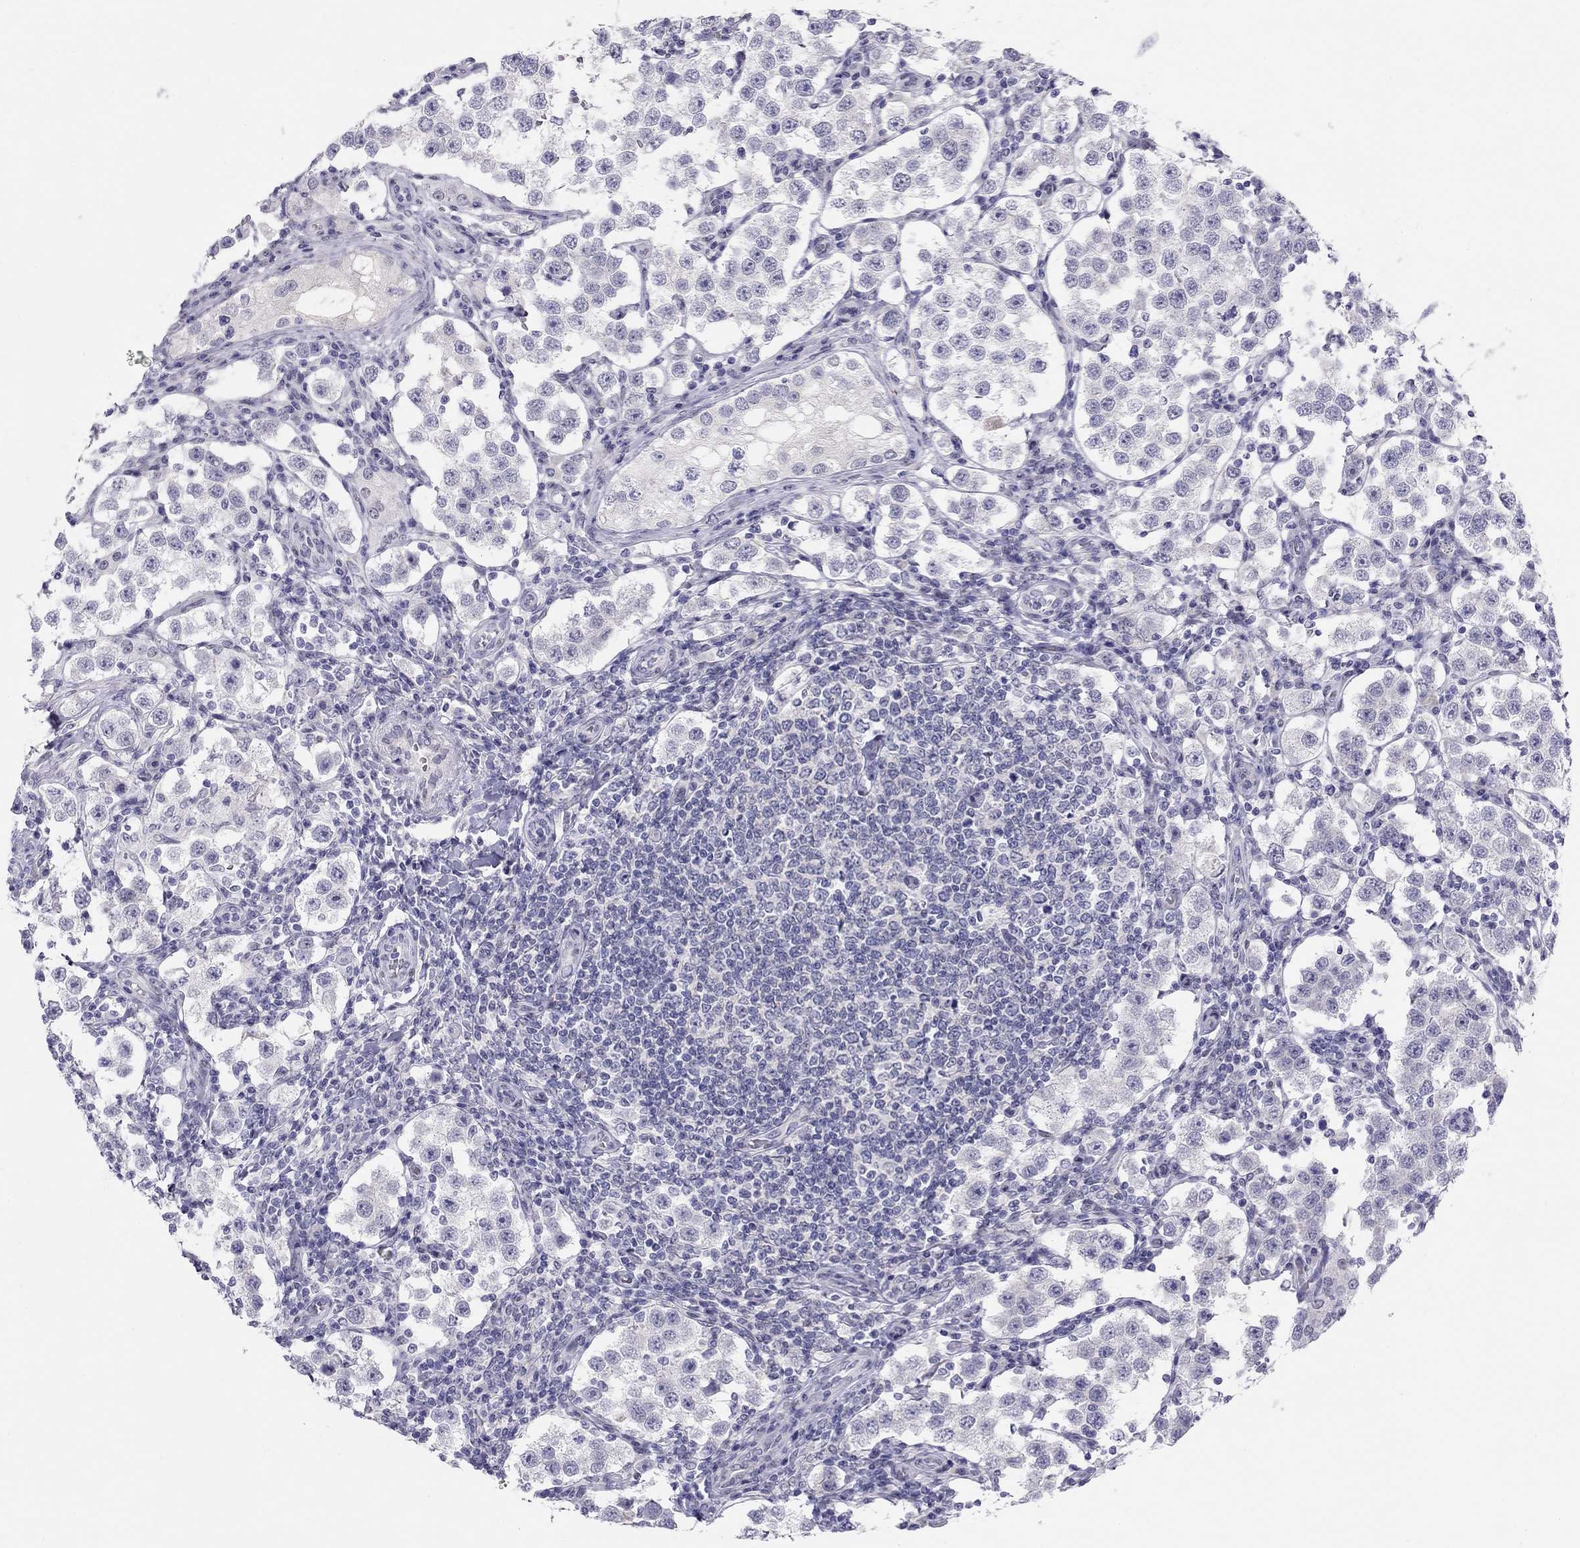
{"staining": {"intensity": "negative", "quantity": "none", "location": "none"}, "tissue": "testis cancer", "cell_type": "Tumor cells", "image_type": "cancer", "snomed": [{"axis": "morphology", "description": "Seminoma, NOS"}, {"axis": "topography", "description": "Testis"}], "caption": "A high-resolution histopathology image shows IHC staining of seminoma (testis), which exhibits no significant expression in tumor cells.", "gene": "KCNV2", "patient": {"sex": "male", "age": 37}}